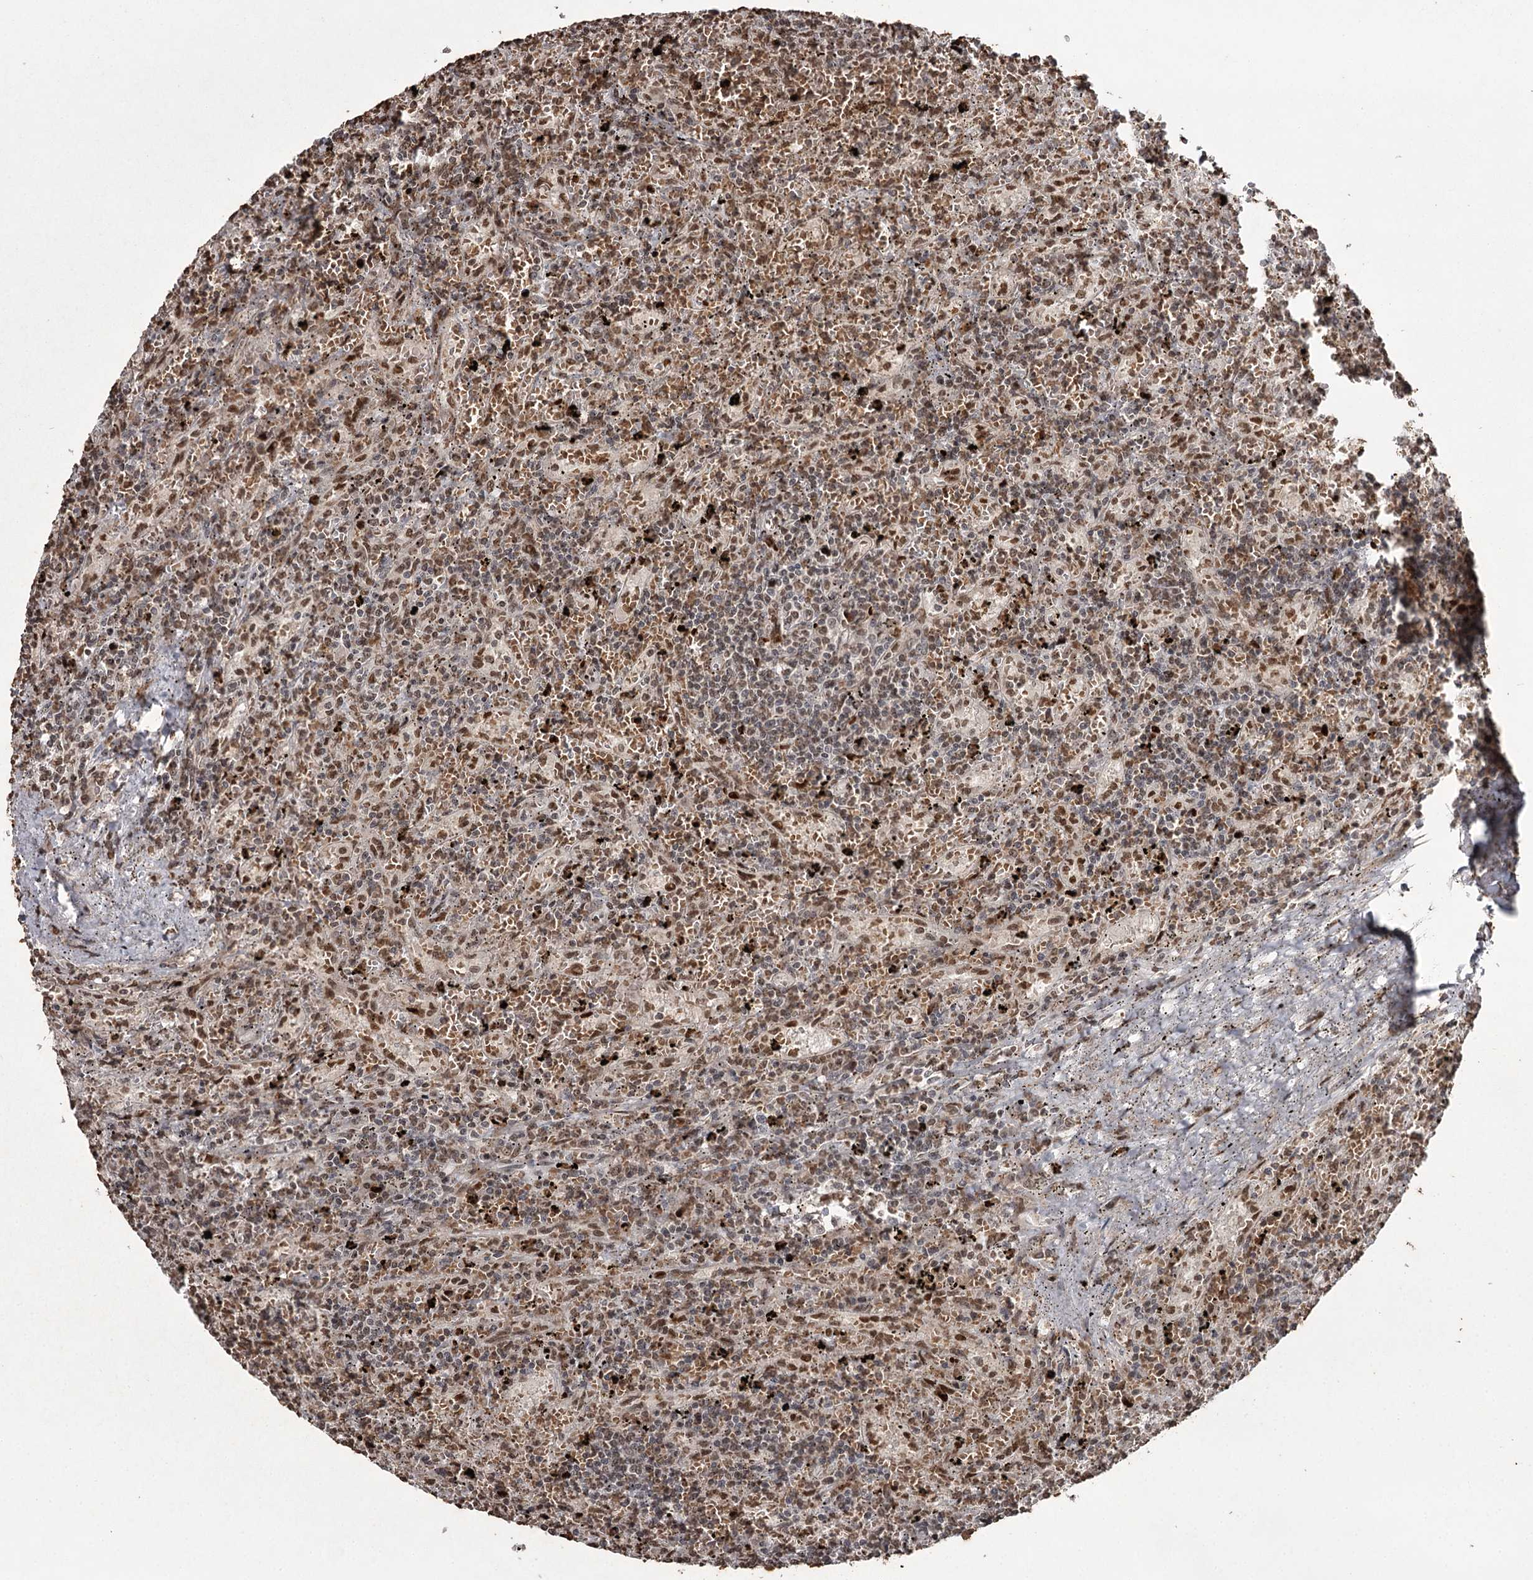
{"staining": {"intensity": "moderate", "quantity": ">75%", "location": "nuclear"}, "tissue": "lymphoma", "cell_type": "Tumor cells", "image_type": "cancer", "snomed": [{"axis": "morphology", "description": "Malignant lymphoma, non-Hodgkin's type, Low grade"}, {"axis": "topography", "description": "Spleen"}], "caption": "Protein staining shows moderate nuclear positivity in approximately >75% of tumor cells in lymphoma.", "gene": "THYN1", "patient": {"sex": "male", "age": 76}}